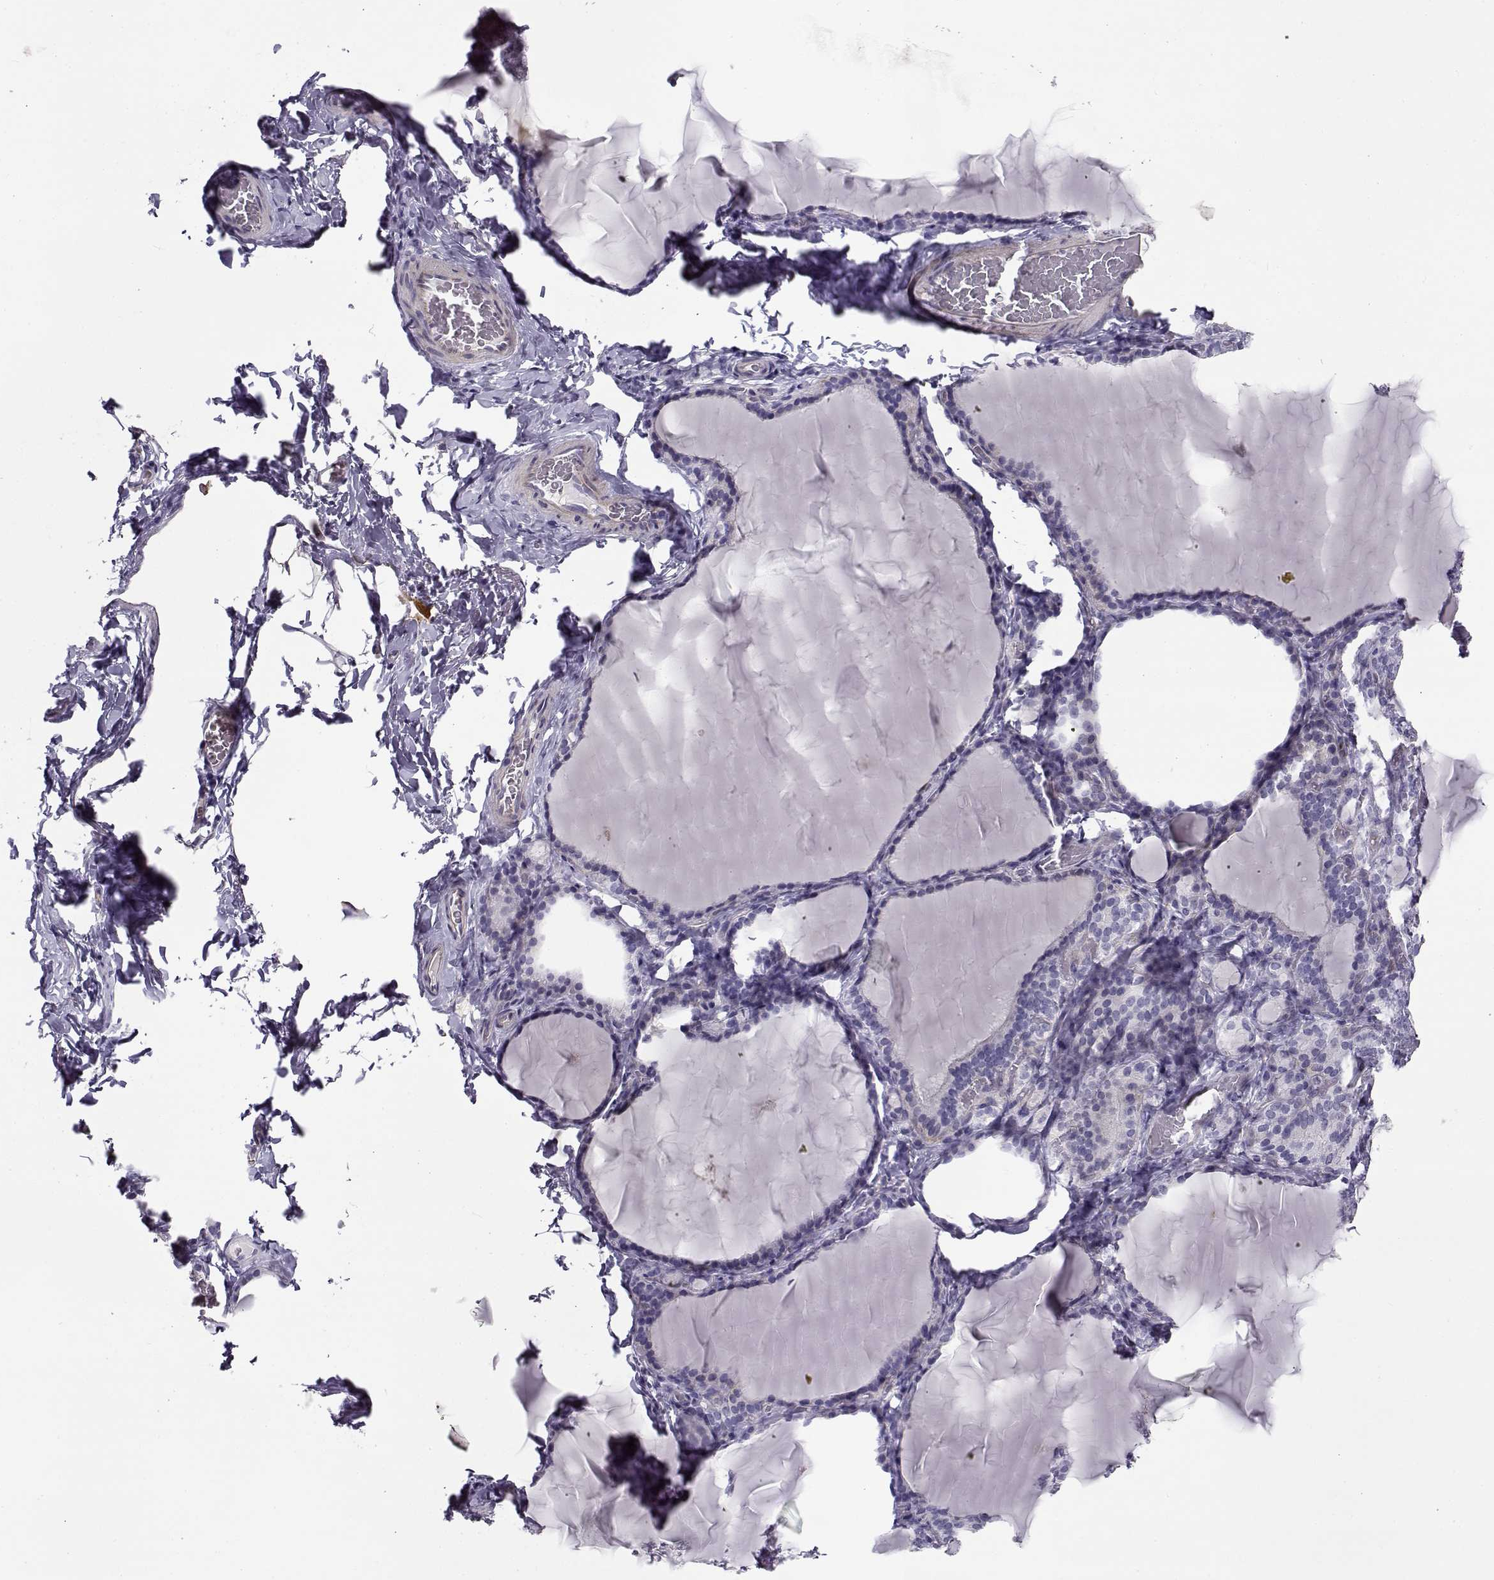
{"staining": {"intensity": "negative", "quantity": "none", "location": "none"}, "tissue": "thyroid gland", "cell_type": "Glandular cells", "image_type": "normal", "snomed": [{"axis": "morphology", "description": "Normal tissue, NOS"}, {"axis": "morphology", "description": "Hyperplasia, NOS"}, {"axis": "topography", "description": "Thyroid gland"}], "caption": "This is an immunohistochemistry photomicrograph of benign human thyroid gland. There is no positivity in glandular cells.", "gene": "NPW", "patient": {"sex": "female", "age": 27}}